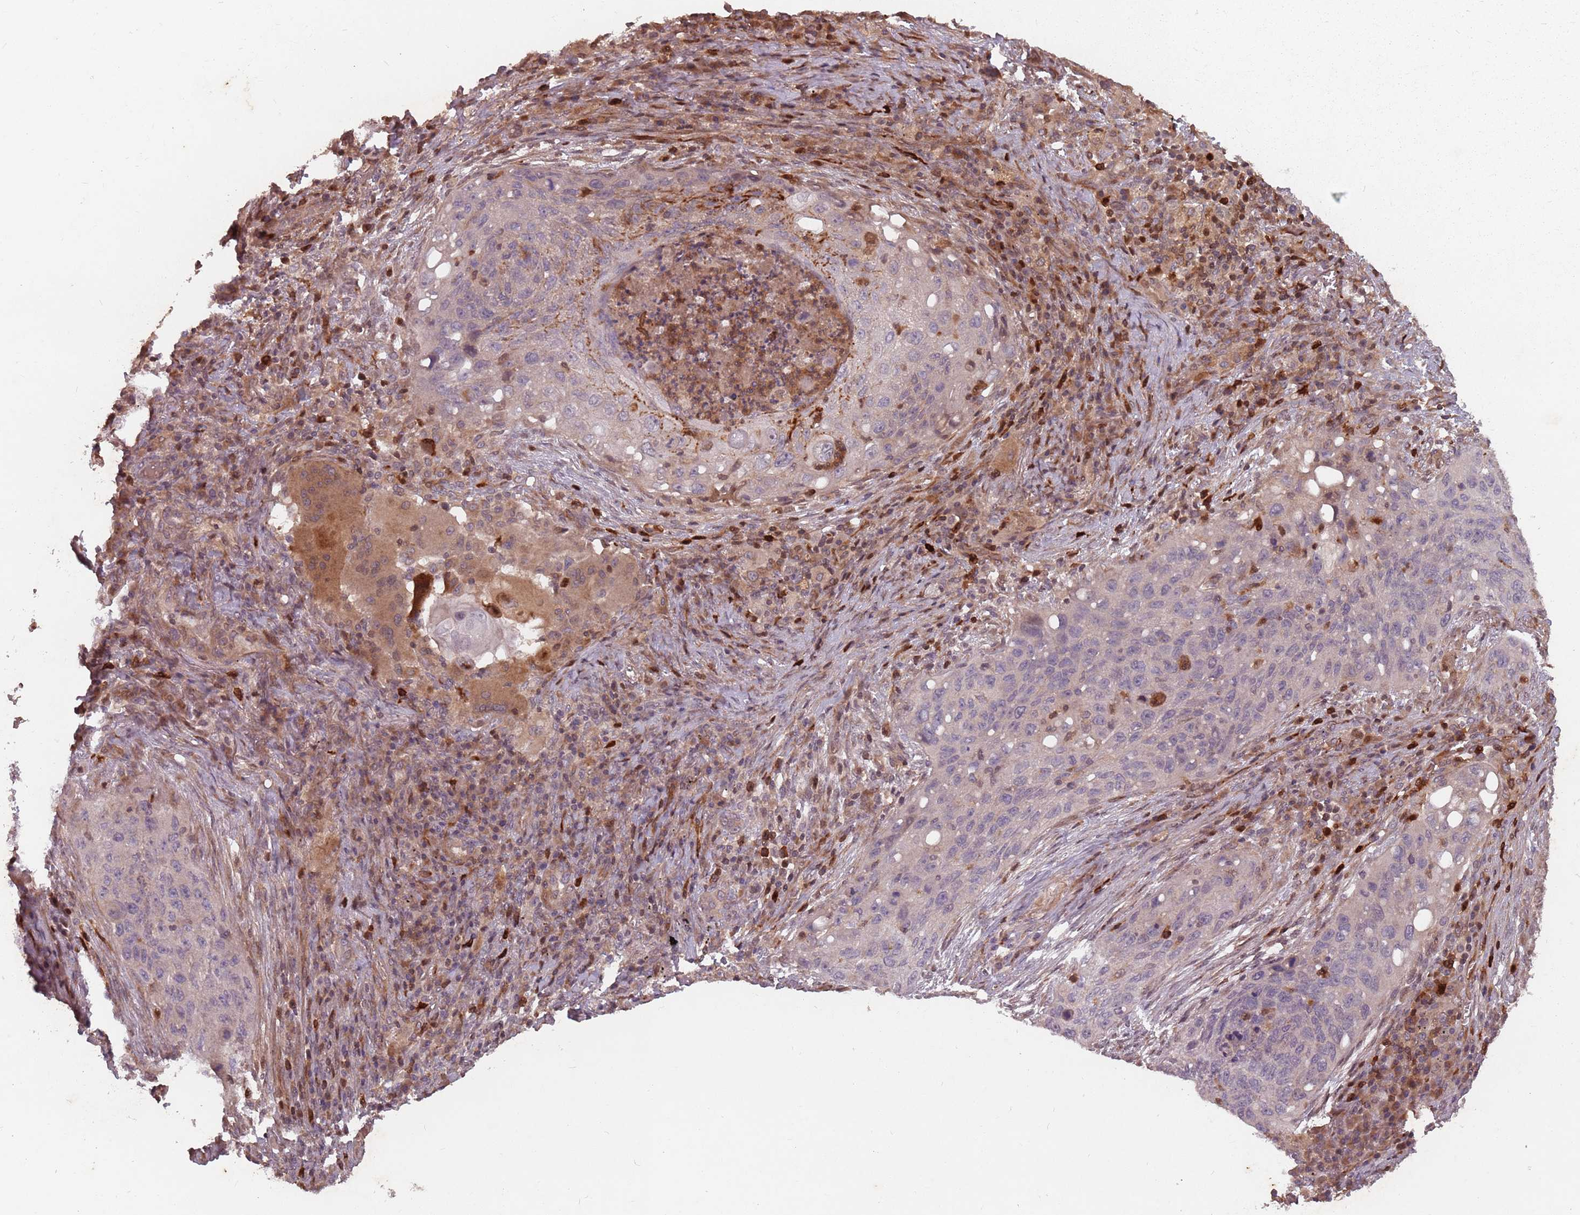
{"staining": {"intensity": "negative", "quantity": "none", "location": "none"}, "tissue": "lung cancer", "cell_type": "Tumor cells", "image_type": "cancer", "snomed": [{"axis": "morphology", "description": "Squamous cell carcinoma, NOS"}, {"axis": "topography", "description": "Lung"}], "caption": "This is a image of immunohistochemistry (IHC) staining of lung squamous cell carcinoma, which shows no expression in tumor cells. Brightfield microscopy of immunohistochemistry stained with DAB (brown) and hematoxylin (blue), captured at high magnification.", "gene": "GPR180", "patient": {"sex": "female", "age": 63}}